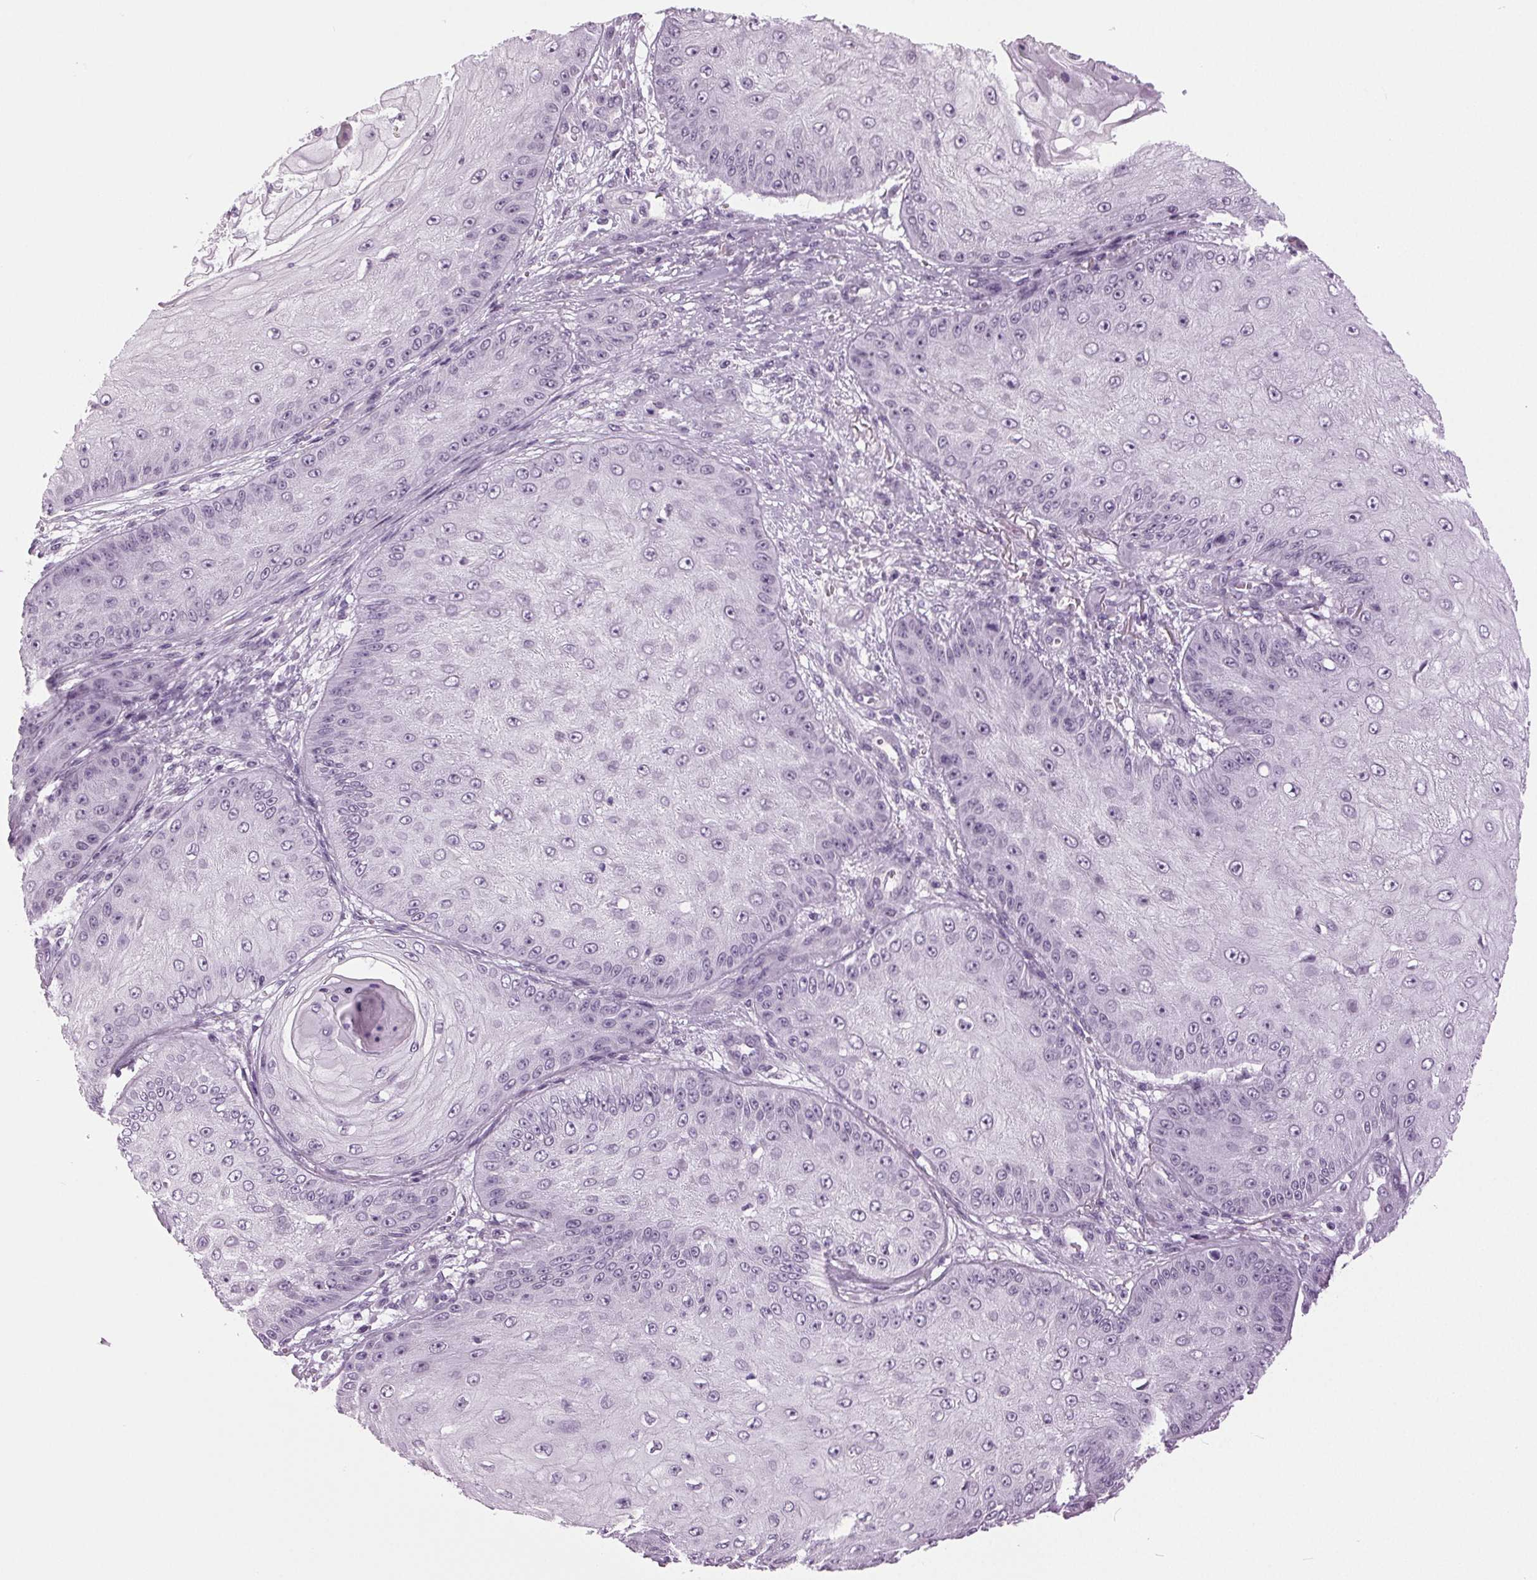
{"staining": {"intensity": "negative", "quantity": "none", "location": "none"}, "tissue": "skin cancer", "cell_type": "Tumor cells", "image_type": "cancer", "snomed": [{"axis": "morphology", "description": "Squamous cell carcinoma, NOS"}, {"axis": "topography", "description": "Skin"}], "caption": "An immunohistochemistry (IHC) histopathology image of skin squamous cell carcinoma is shown. There is no staining in tumor cells of skin squamous cell carcinoma.", "gene": "DNAH12", "patient": {"sex": "male", "age": 70}}